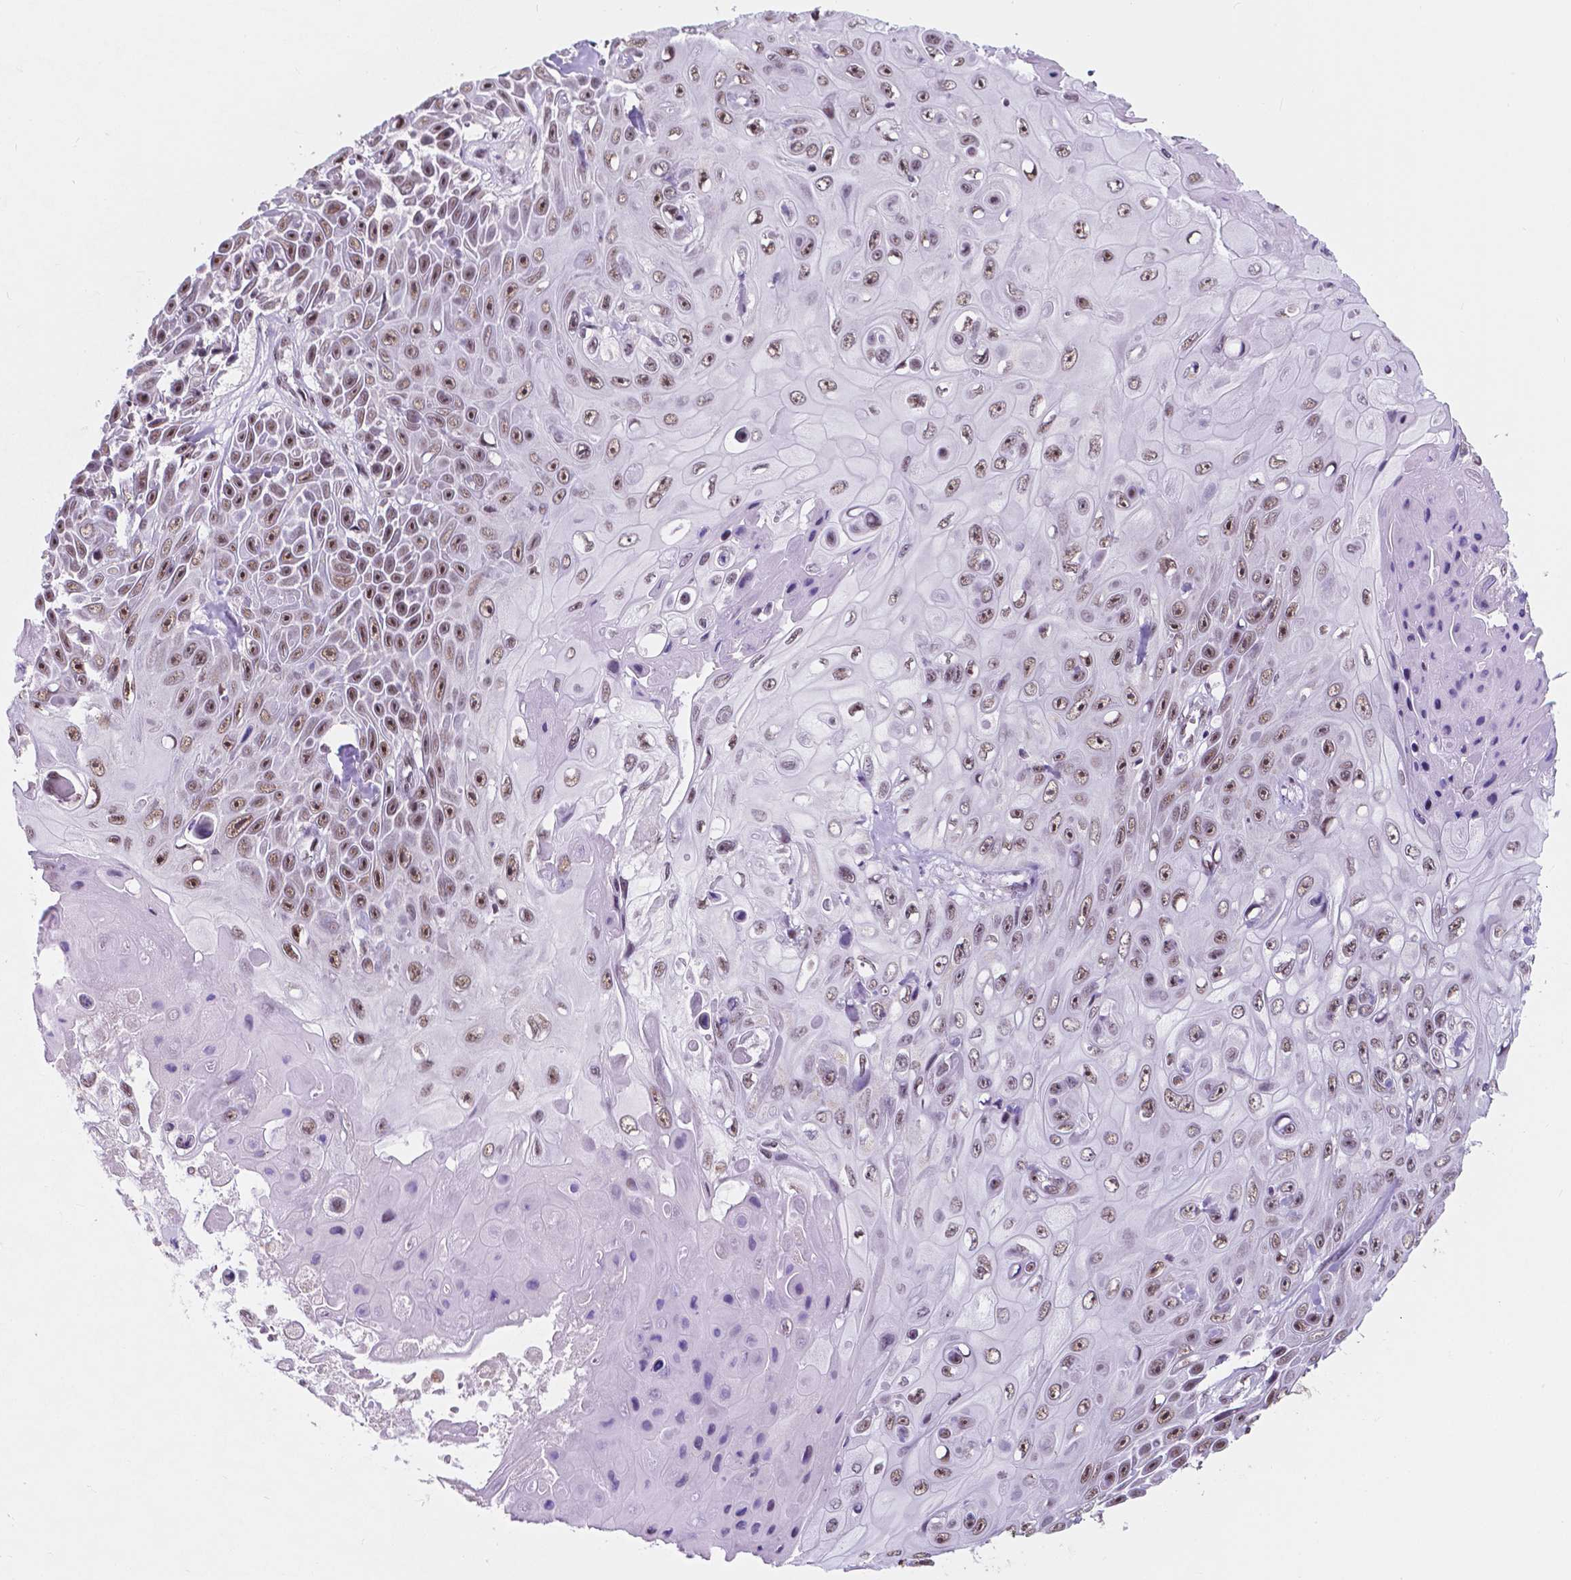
{"staining": {"intensity": "moderate", "quantity": ">75%", "location": "nuclear"}, "tissue": "skin cancer", "cell_type": "Tumor cells", "image_type": "cancer", "snomed": [{"axis": "morphology", "description": "Squamous cell carcinoma, NOS"}, {"axis": "topography", "description": "Skin"}], "caption": "Approximately >75% of tumor cells in skin cancer reveal moderate nuclear protein positivity as visualized by brown immunohistochemical staining.", "gene": "BCAS2", "patient": {"sex": "male", "age": 82}}